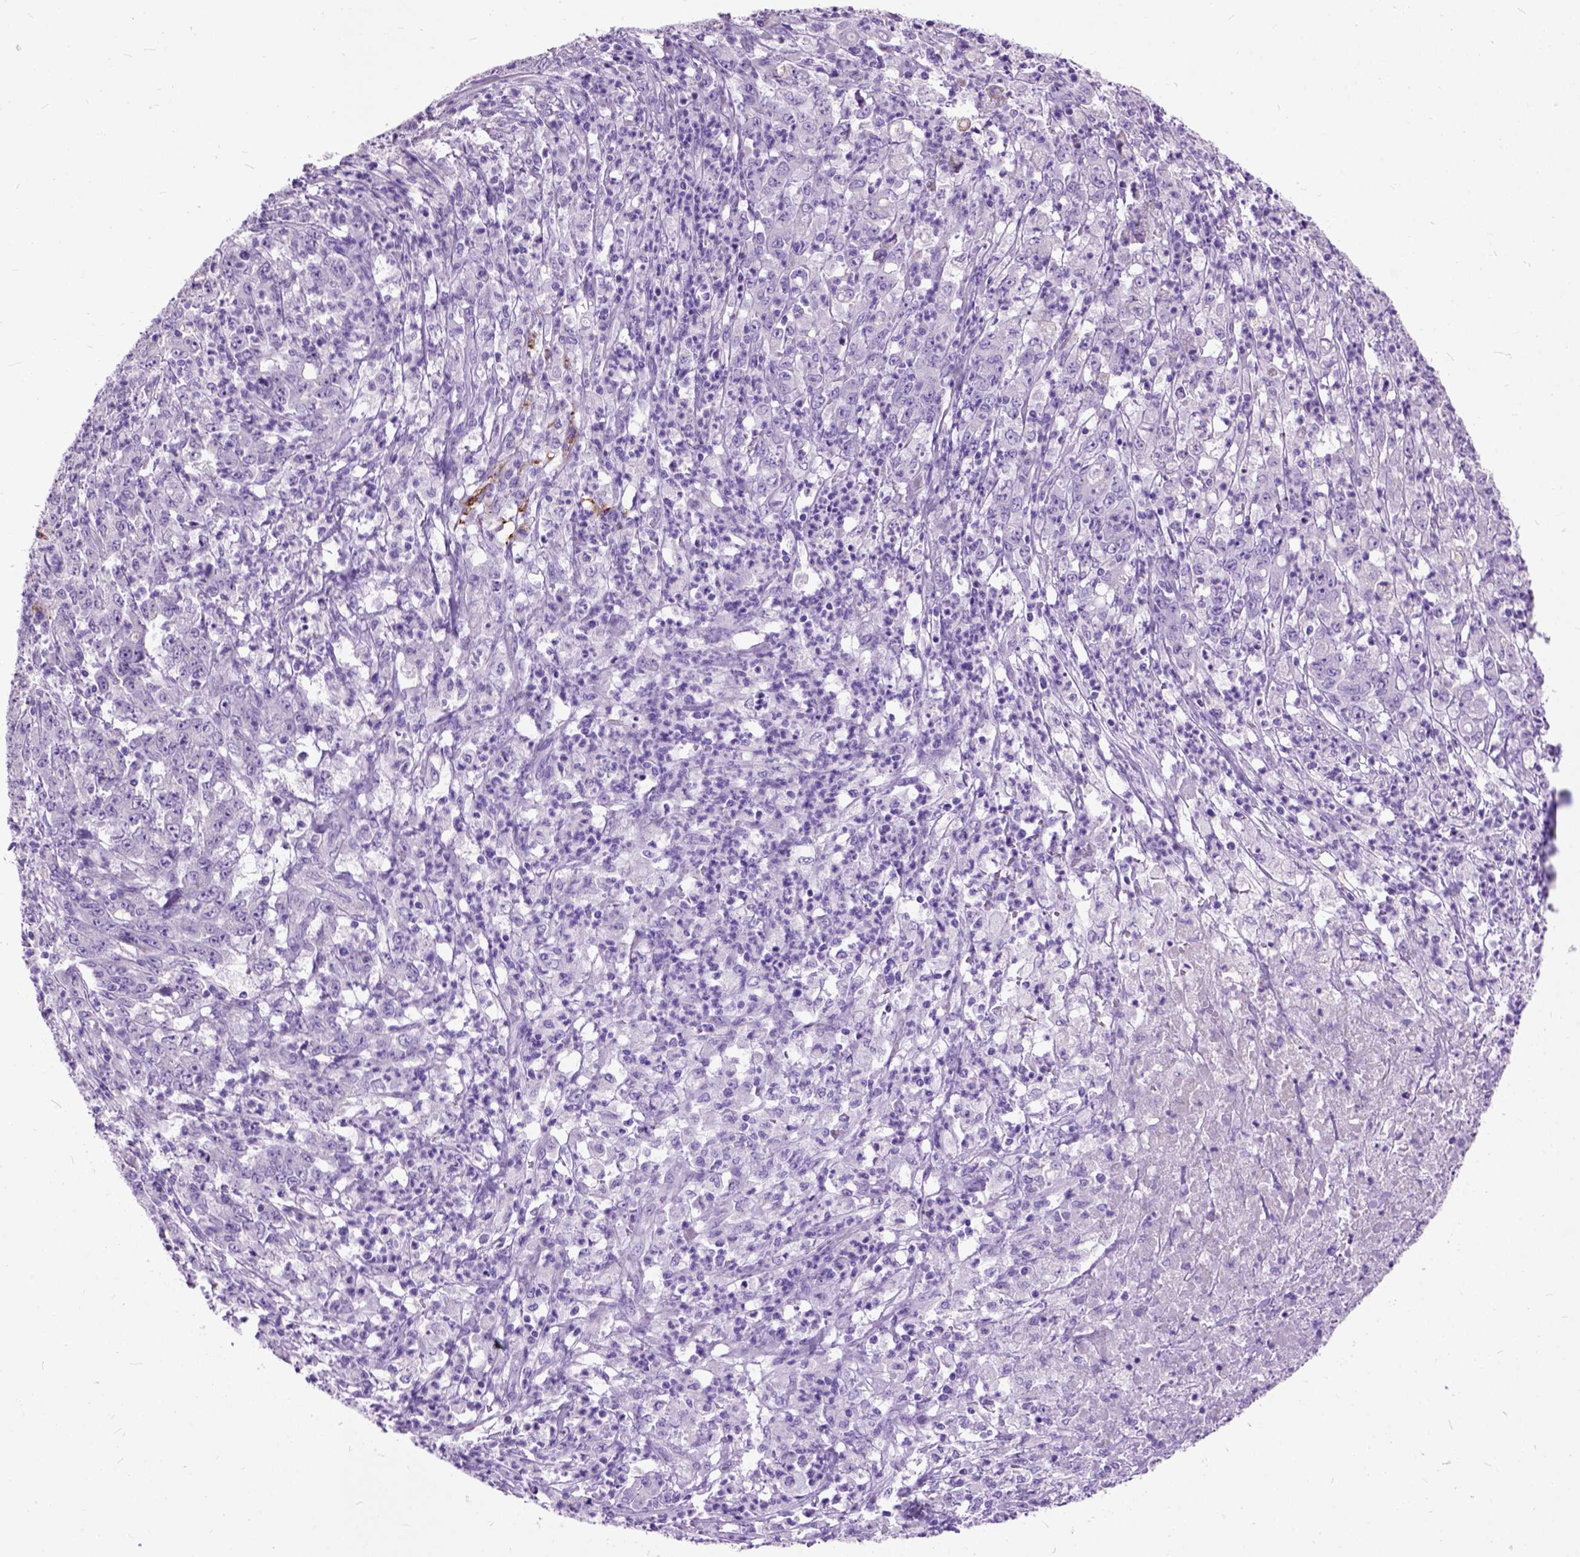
{"staining": {"intensity": "negative", "quantity": "none", "location": "none"}, "tissue": "stomach cancer", "cell_type": "Tumor cells", "image_type": "cancer", "snomed": [{"axis": "morphology", "description": "Adenocarcinoma, NOS"}, {"axis": "topography", "description": "Stomach, lower"}], "caption": "Image shows no significant protein positivity in tumor cells of stomach cancer (adenocarcinoma). Nuclei are stained in blue.", "gene": "MAPT", "patient": {"sex": "female", "age": 71}}